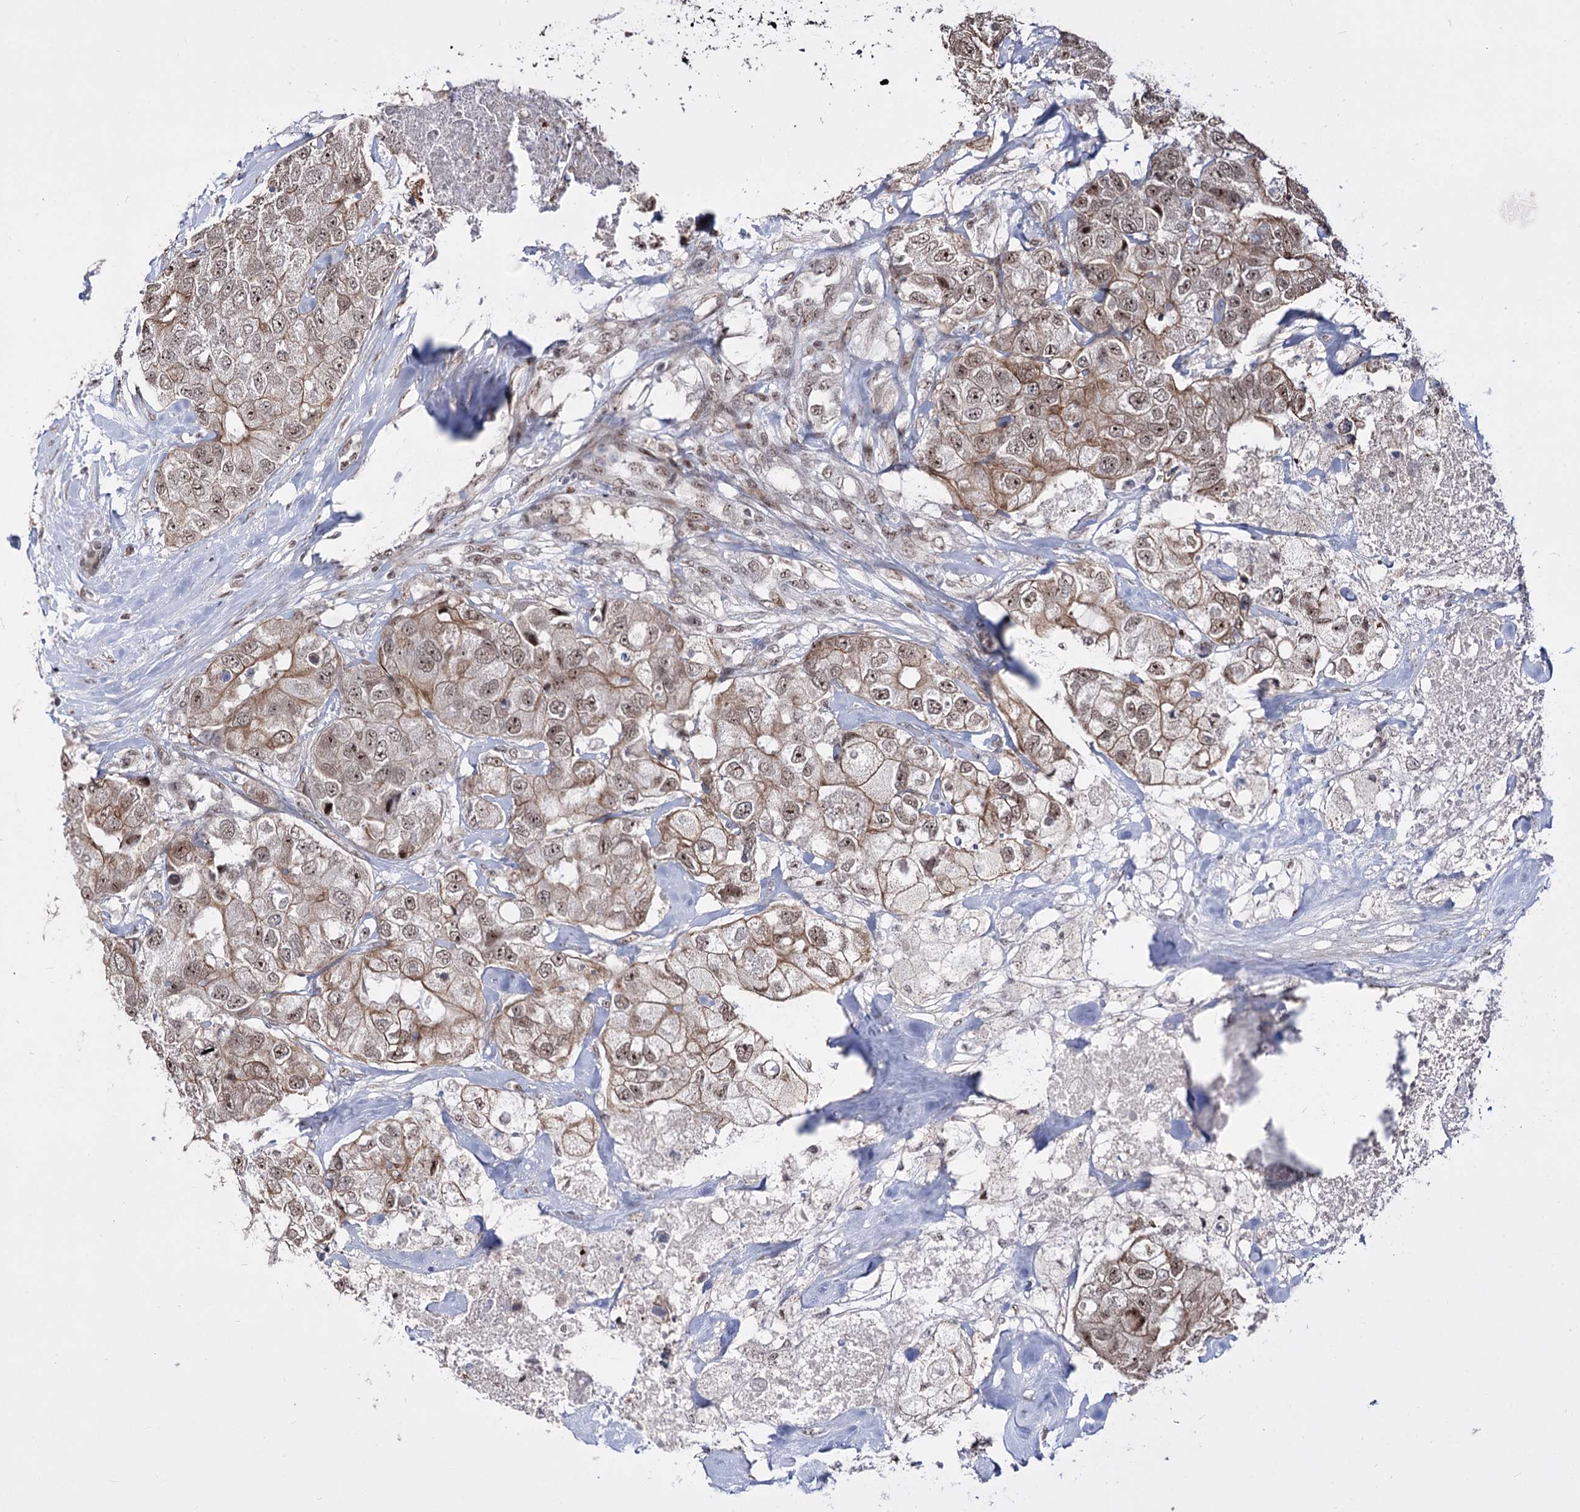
{"staining": {"intensity": "moderate", "quantity": ">75%", "location": "cytoplasmic/membranous,nuclear"}, "tissue": "breast cancer", "cell_type": "Tumor cells", "image_type": "cancer", "snomed": [{"axis": "morphology", "description": "Duct carcinoma"}, {"axis": "topography", "description": "Breast"}], "caption": "Protein expression analysis of intraductal carcinoma (breast) reveals moderate cytoplasmic/membranous and nuclear positivity in about >75% of tumor cells.", "gene": "STOX1", "patient": {"sex": "female", "age": 62}}